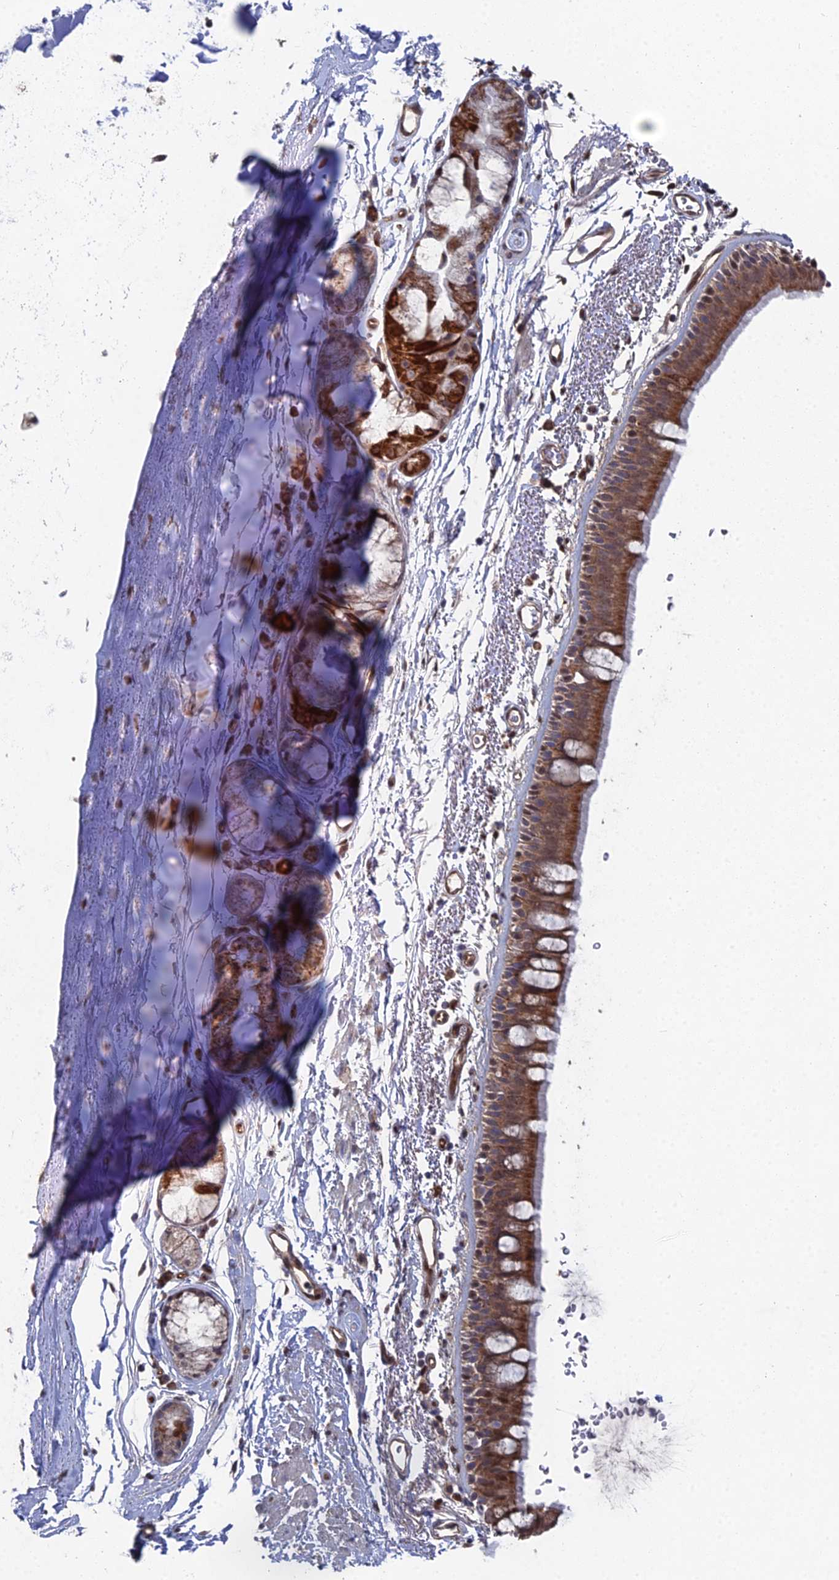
{"staining": {"intensity": "moderate", "quantity": ">75%", "location": "cytoplasmic/membranous,nuclear"}, "tissue": "bronchus", "cell_type": "Respiratory epithelial cells", "image_type": "normal", "snomed": [{"axis": "morphology", "description": "Normal tissue, NOS"}, {"axis": "topography", "description": "Lymph node"}, {"axis": "topography", "description": "Bronchus"}], "caption": "Immunohistochemistry (DAB) staining of unremarkable bronchus shows moderate cytoplasmic/membranous,nuclear protein positivity in approximately >75% of respiratory epithelial cells. The protein of interest is stained brown, and the nuclei are stained in blue (DAB (3,3'-diaminobenzidine) IHC with brightfield microscopy, high magnification).", "gene": "UNC5D", "patient": {"sex": "female", "age": 70}}